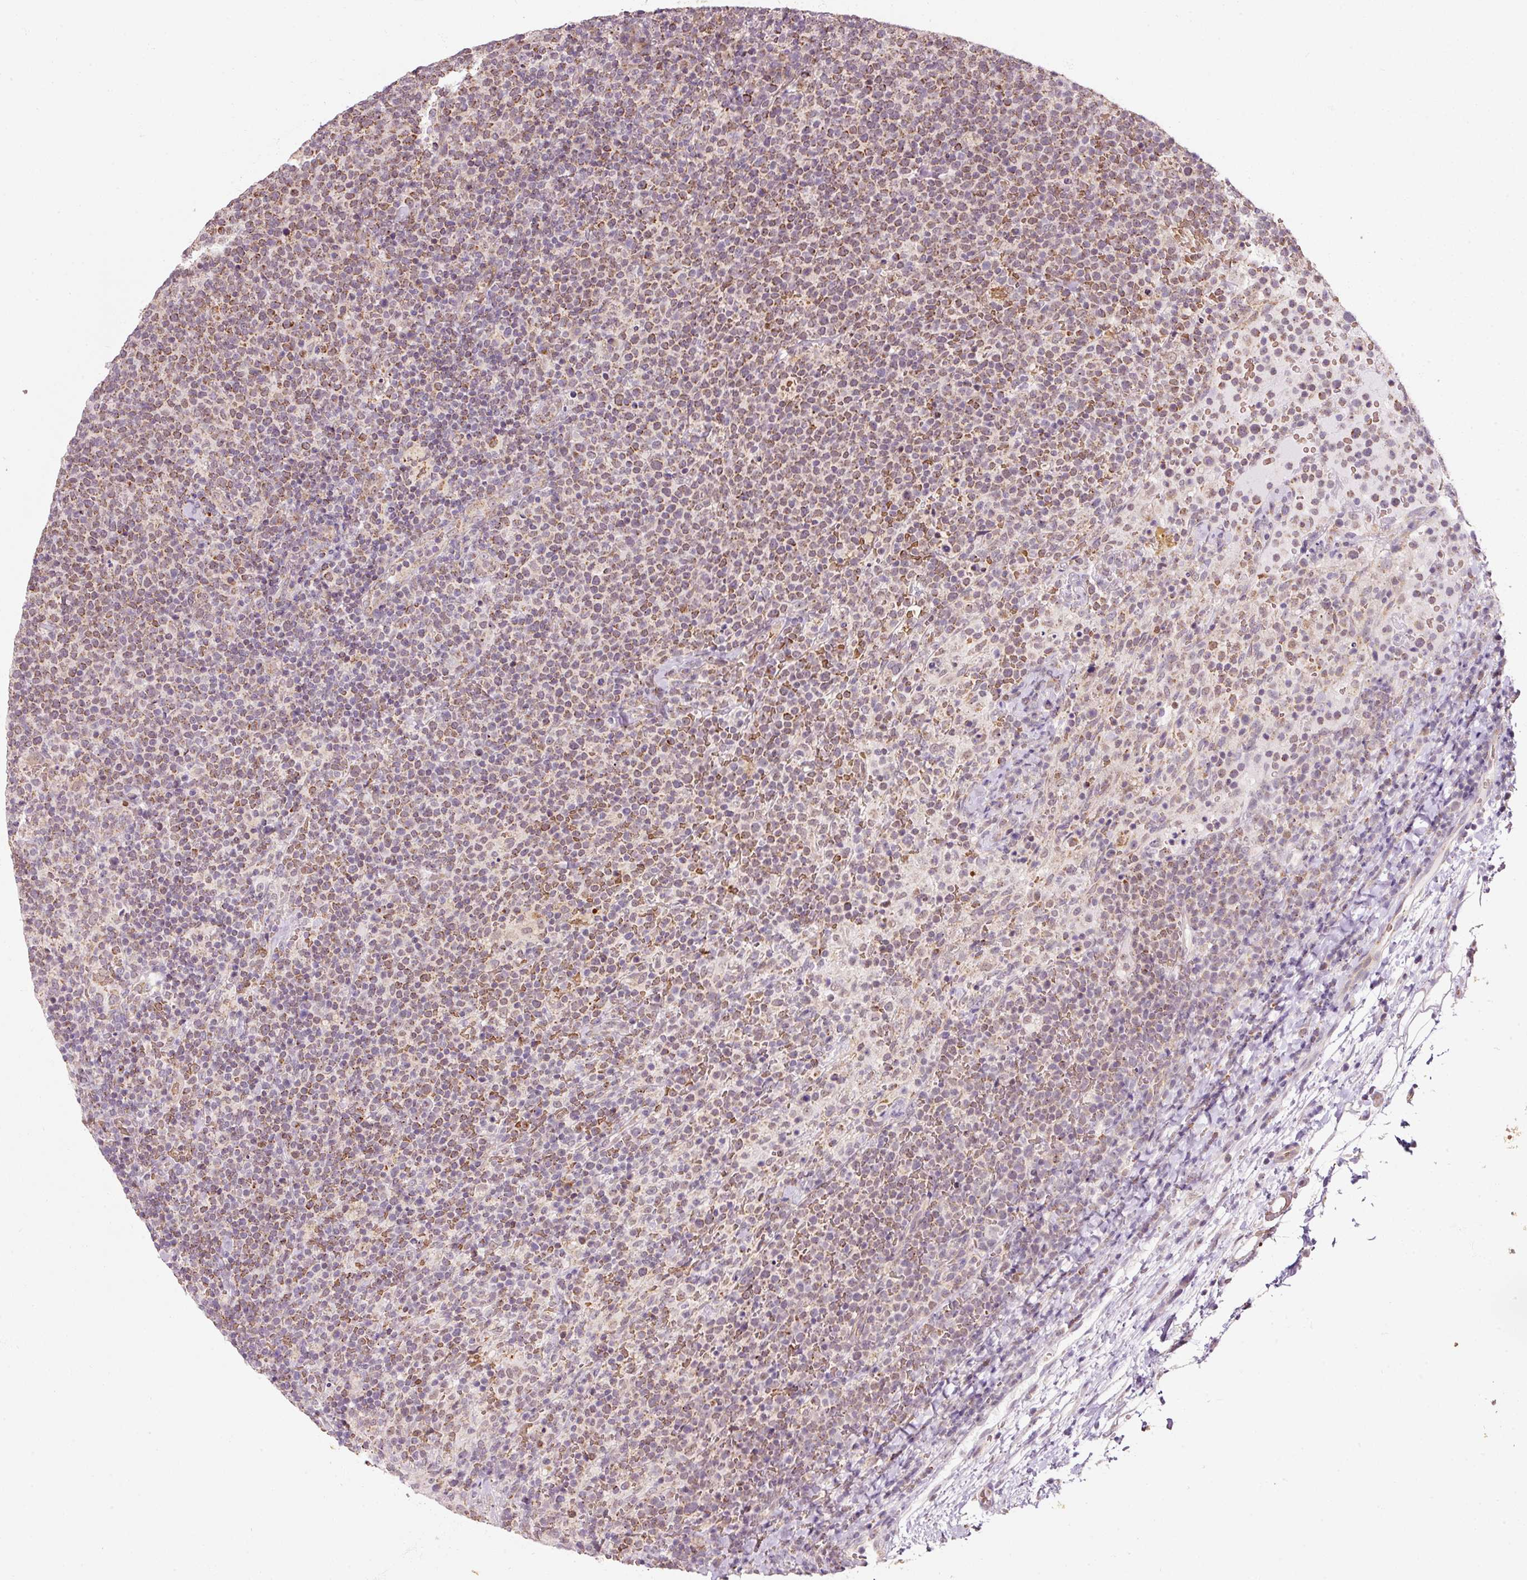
{"staining": {"intensity": "moderate", "quantity": ">75%", "location": "cytoplasmic/membranous"}, "tissue": "lymphoma", "cell_type": "Tumor cells", "image_type": "cancer", "snomed": [{"axis": "morphology", "description": "Malignant lymphoma, non-Hodgkin's type, High grade"}, {"axis": "topography", "description": "Lymph node"}], "caption": "A high-resolution image shows immunohistochemistry staining of malignant lymphoma, non-Hodgkin's type (high-grade), which reveals moderate cytoplasmic/membranous positivity in approximately >75% of tumor cells.", "gene": "ZNF460", "patient": {"sex": "male", "age": 61}}